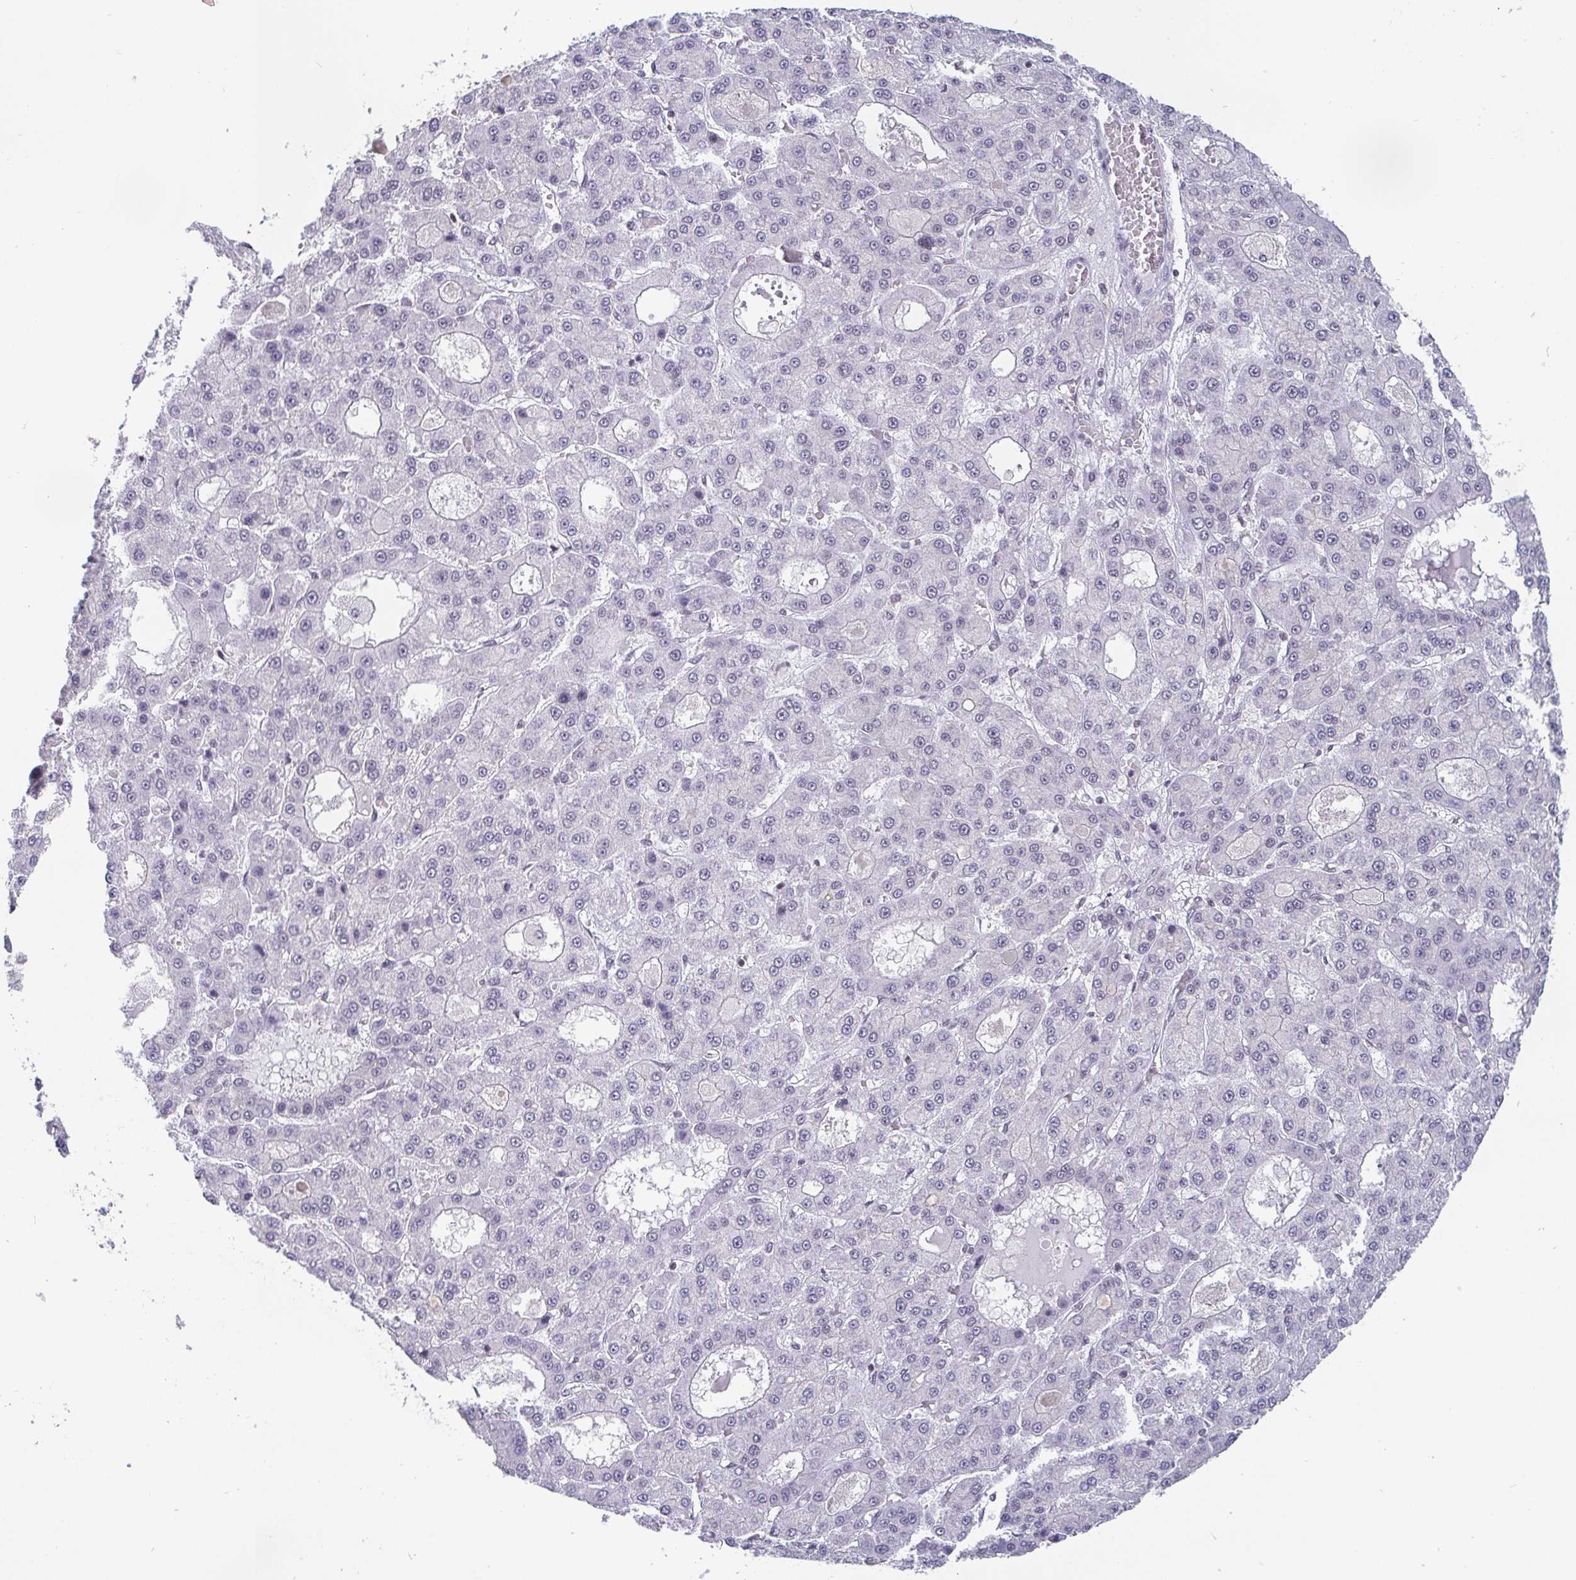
{"staining": {"intensity": "negative", "quantity": "none", "location": "none"}, "tissue": "liver cancer", "cell_type": "Tumor cells", "image_type": "cancer", "snomed": [{"axis": "morphology", "description": "Carcinoma, Hepatocellular, NOS"}, {"axis": "topography", "description": "Liver"}], "caption": "Liver hepatocellular carcinoma was stained to show a protein in brown. There is no significant expression in tumor cells.", "gene": "CTCF", "patient": {"sex": "male", "age": 70}}